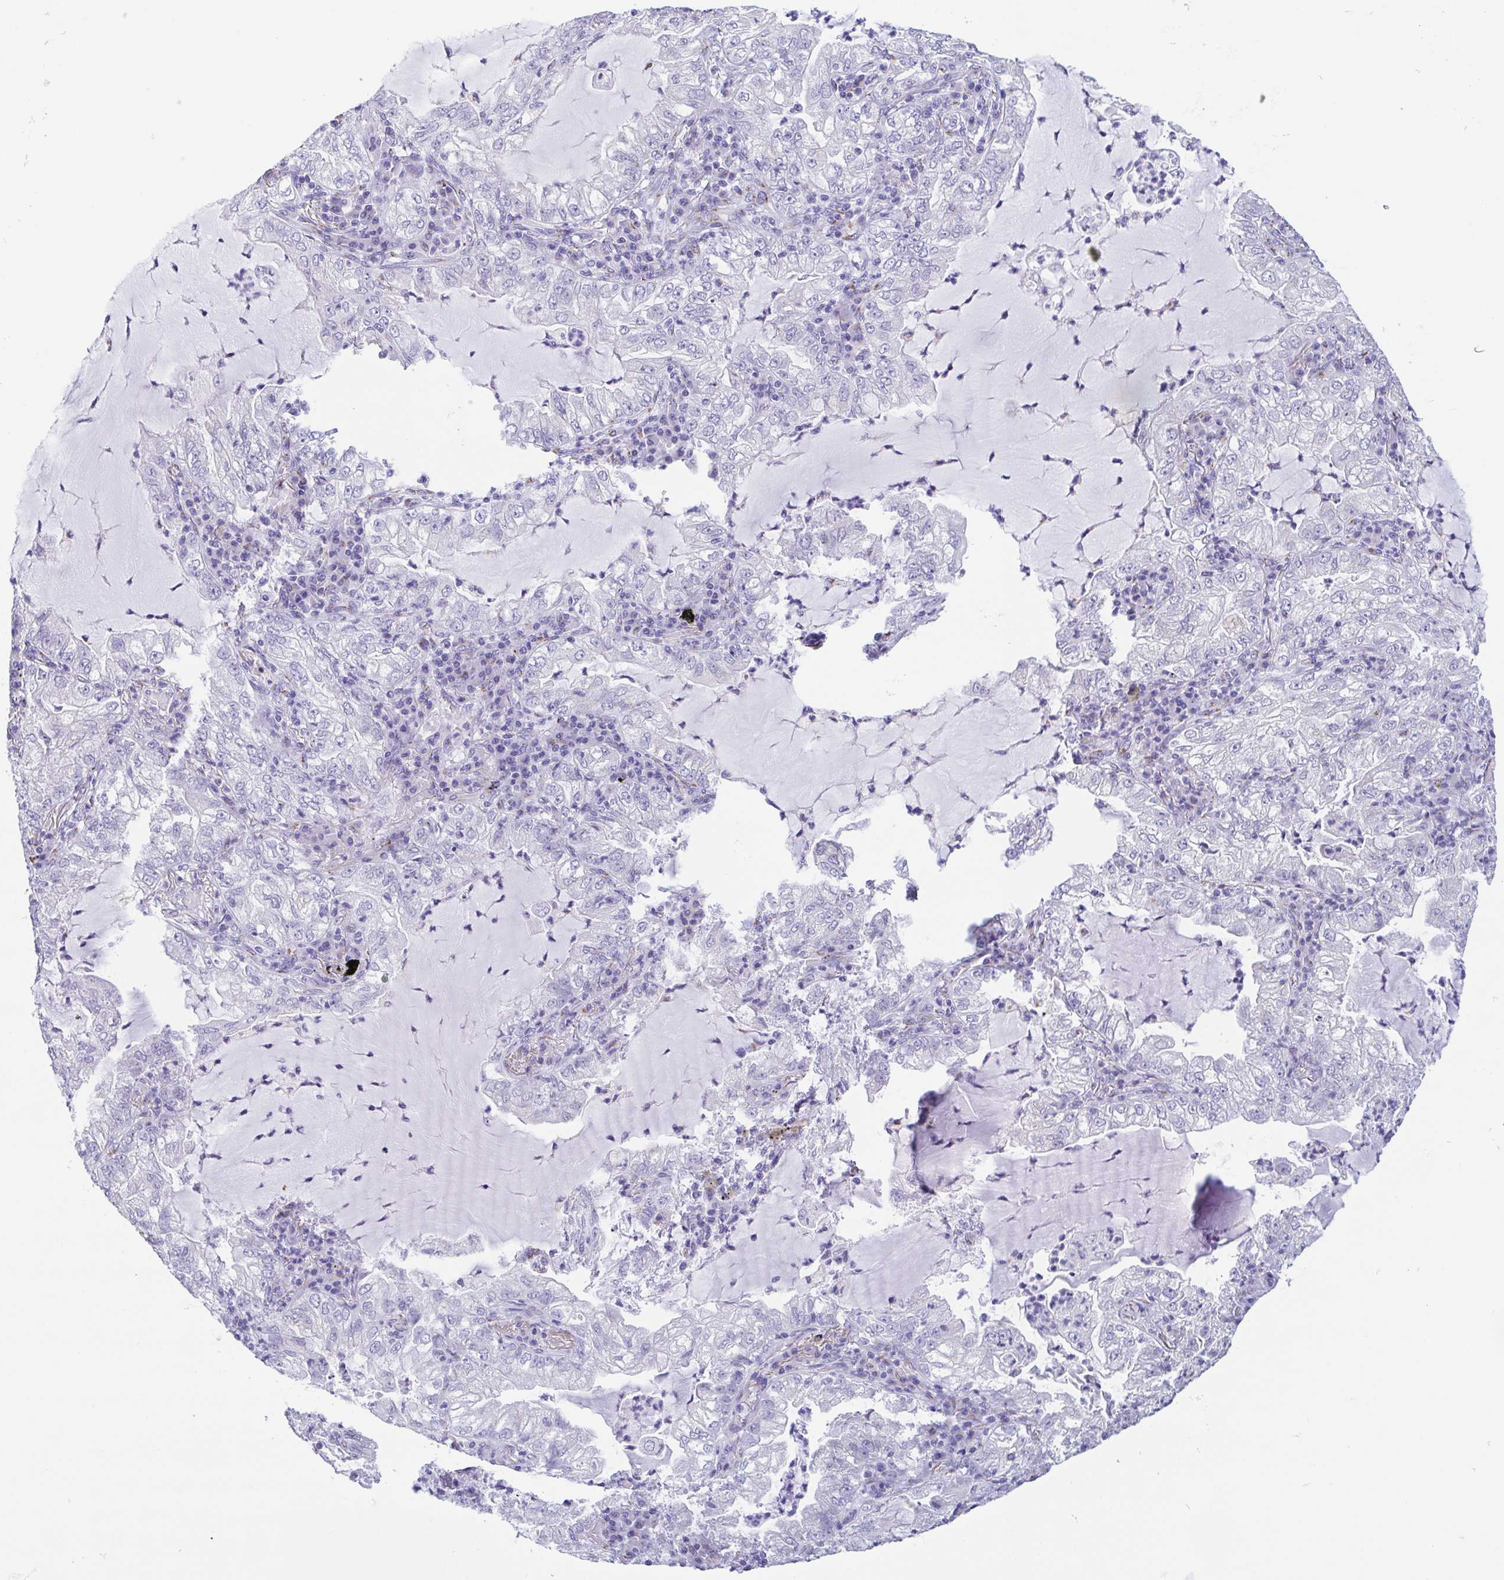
{"staining": {"intensity": "negative", "quantity": "none", "location": "none"}, "tissue": "lung cancer", "cell_type": "Tumor cells", "image_type": "cancer", "snomed": [{"axis": "morphology", "description": "Adenocarcinoma, NOS"}, {"axis": "topography", "description": "Lung"}], "caption": "High power microscopy image of an immunohistochemistry (IHC) image of adenocarcinoma (lung), revealing no significant staining in tumor cells.", "gene": "SULT1B1", "patient": {"sex": "female", "age": 73}}